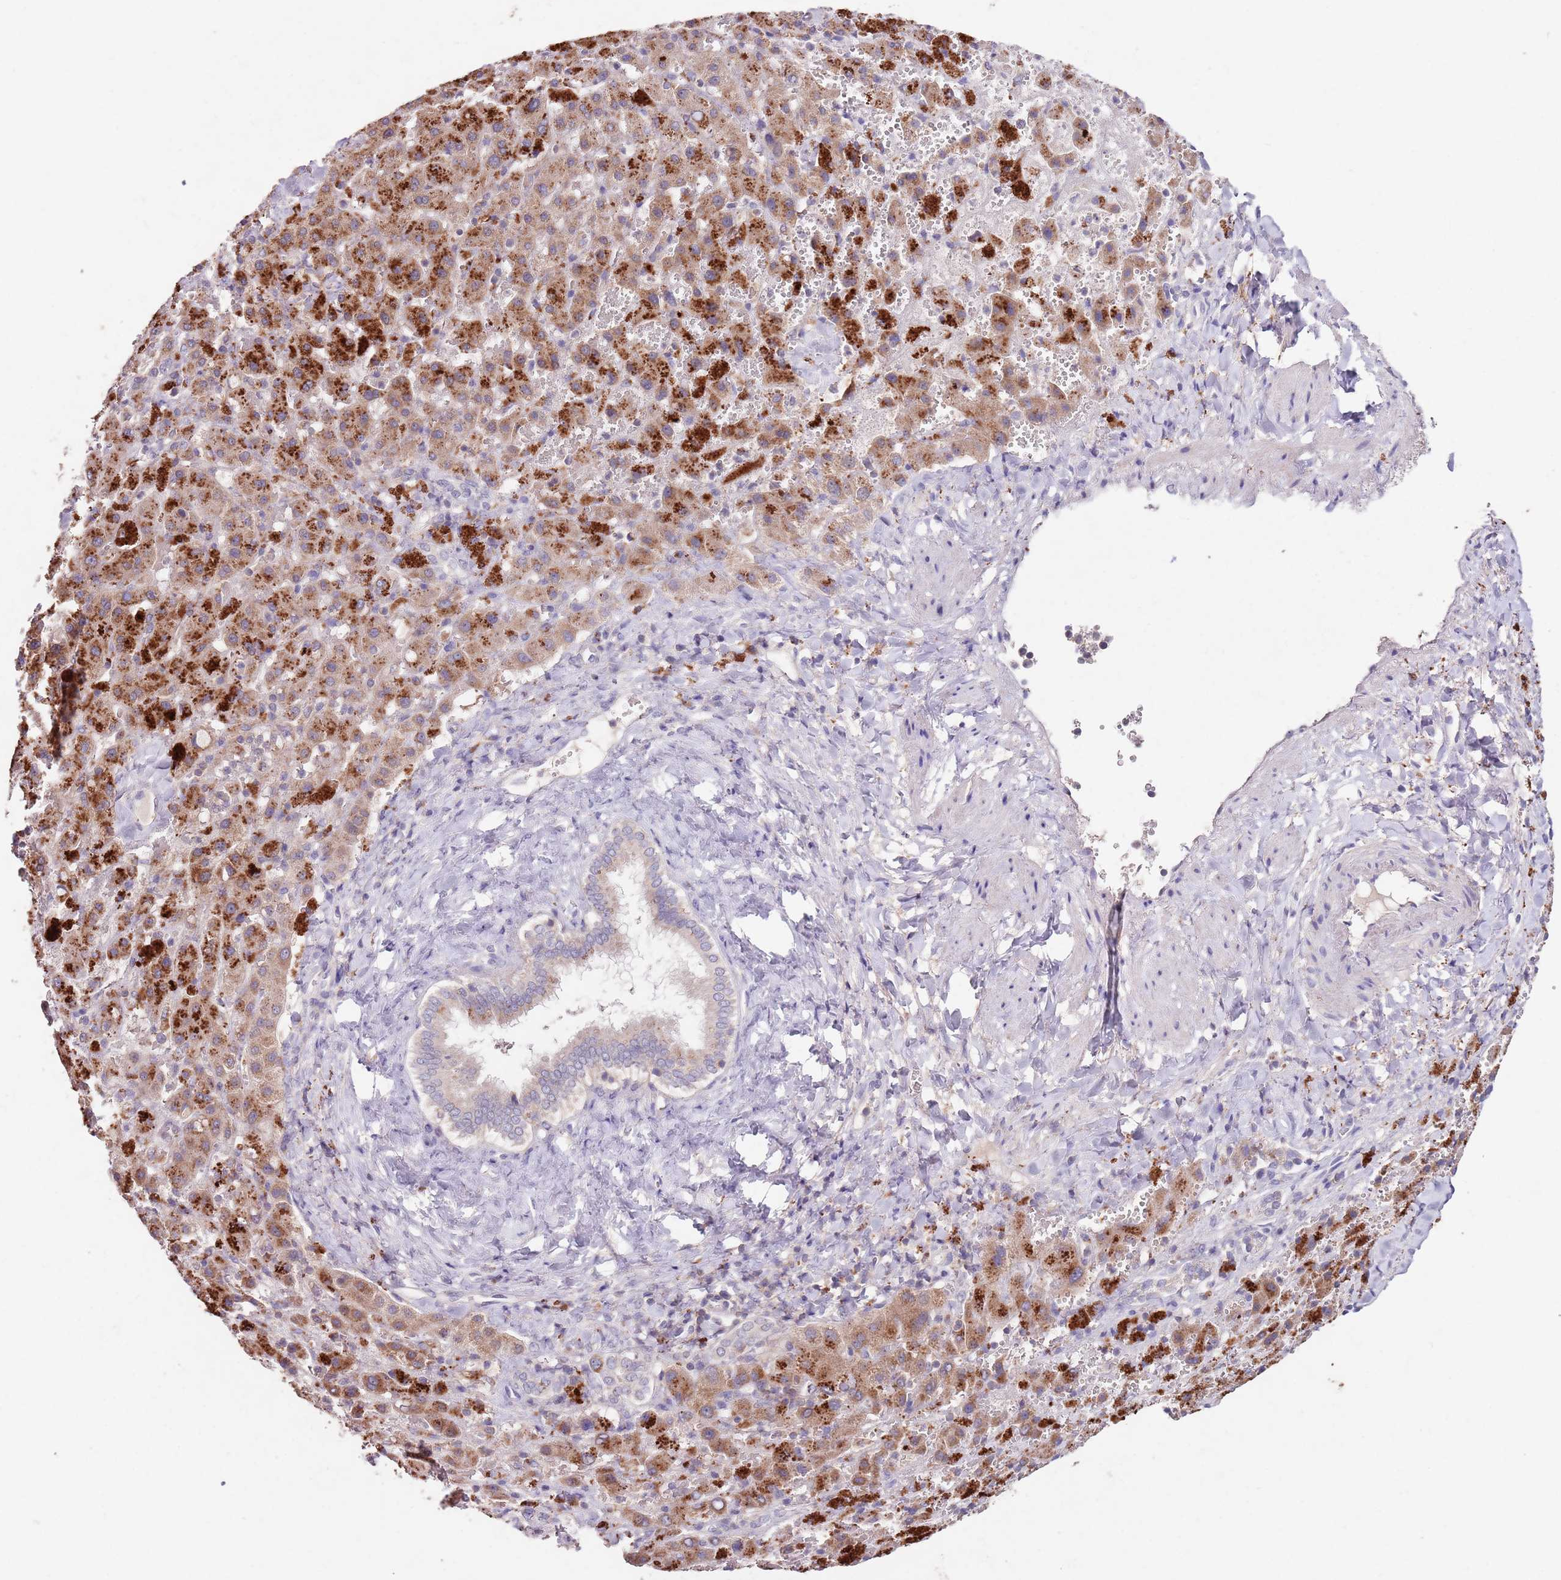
{"staining": {"intensity": "strong", "quantity": ">75%", "location": "cytoplasmic/membranous"}, "tissue": "liver cancer", "cell_type": "Tumor cells", "image_type": "cancer", "snomed": [{"axis": "morphology", "description": "Carcinoma, Hepatocellular, NOS"}, {"axis": "topography", "description": "Liver"}], "caption": "The image exhibits immunohistochemical staining of liver cancer (hepatocellular carcinoma). There is strong cytoplasmic/membranous expression is identified in about >75% of tumor cells. The protein of interest is shown in brown color, while the nuclei are stained blue.", "gene": "NRDE2", "patient": {"sex": "female", "age": 58}}